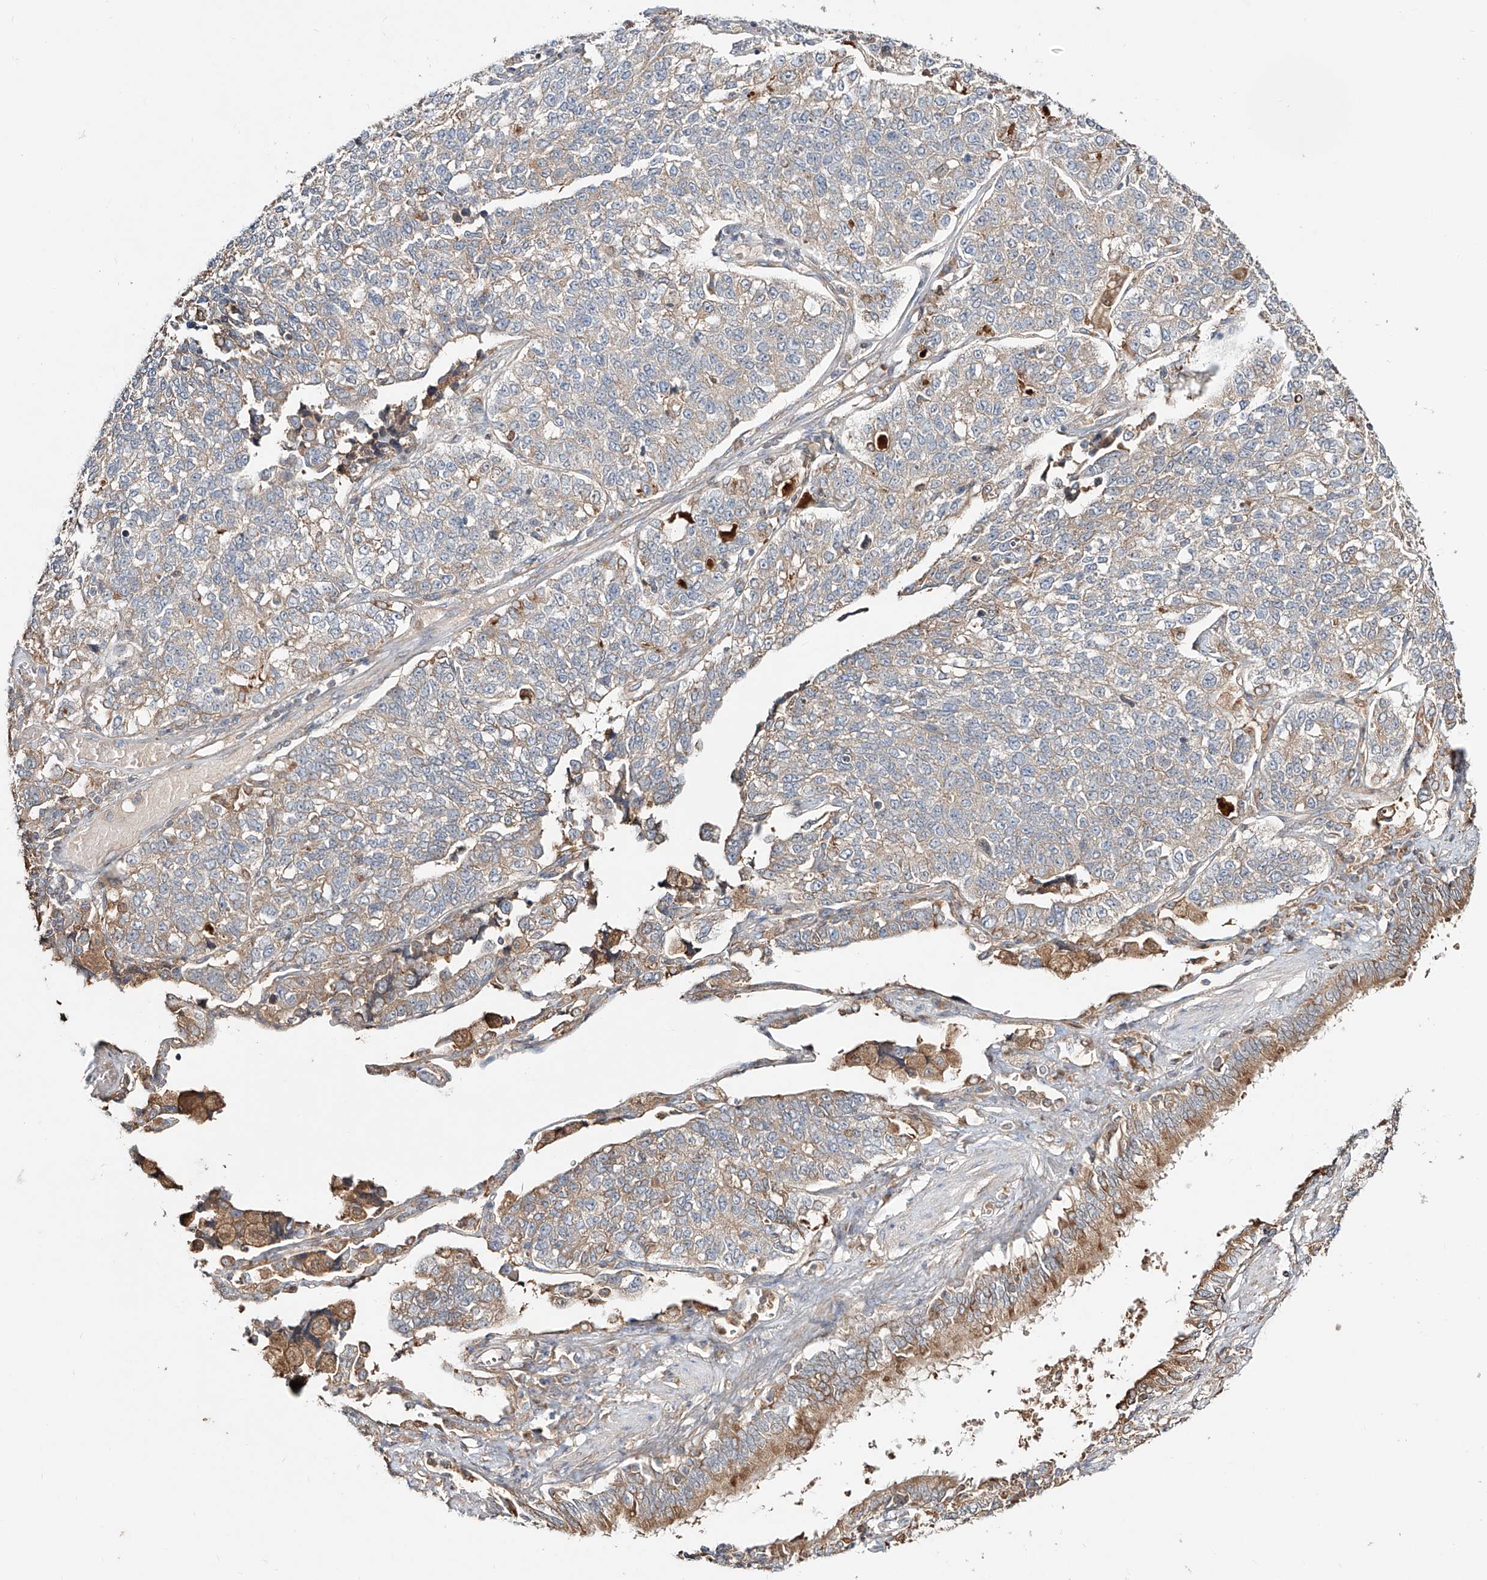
{"staining": {"intensity": "weak", "quantity": ">75%", "location": "cytoplasmic/membranous"}, "tissue": "lung cancer", "cell_type": "Tumor cells", "image_type": "cancer", "snomed": [{"axis": "morphology", "description": "Adenocarcinoma, NOS"}, {"axis": "topography", "description": "Lung"}], "caption": "Protein staining shows weak cytoplasmic/membranous positivity in approximately >75% of tumor cells in lung cancer (adenocarcinoma). (DAB IHC, brown staining for protein, blue staining for nuclei).", "gene": "ERO1A", "patient": {"sex": "male", "age": 49}}